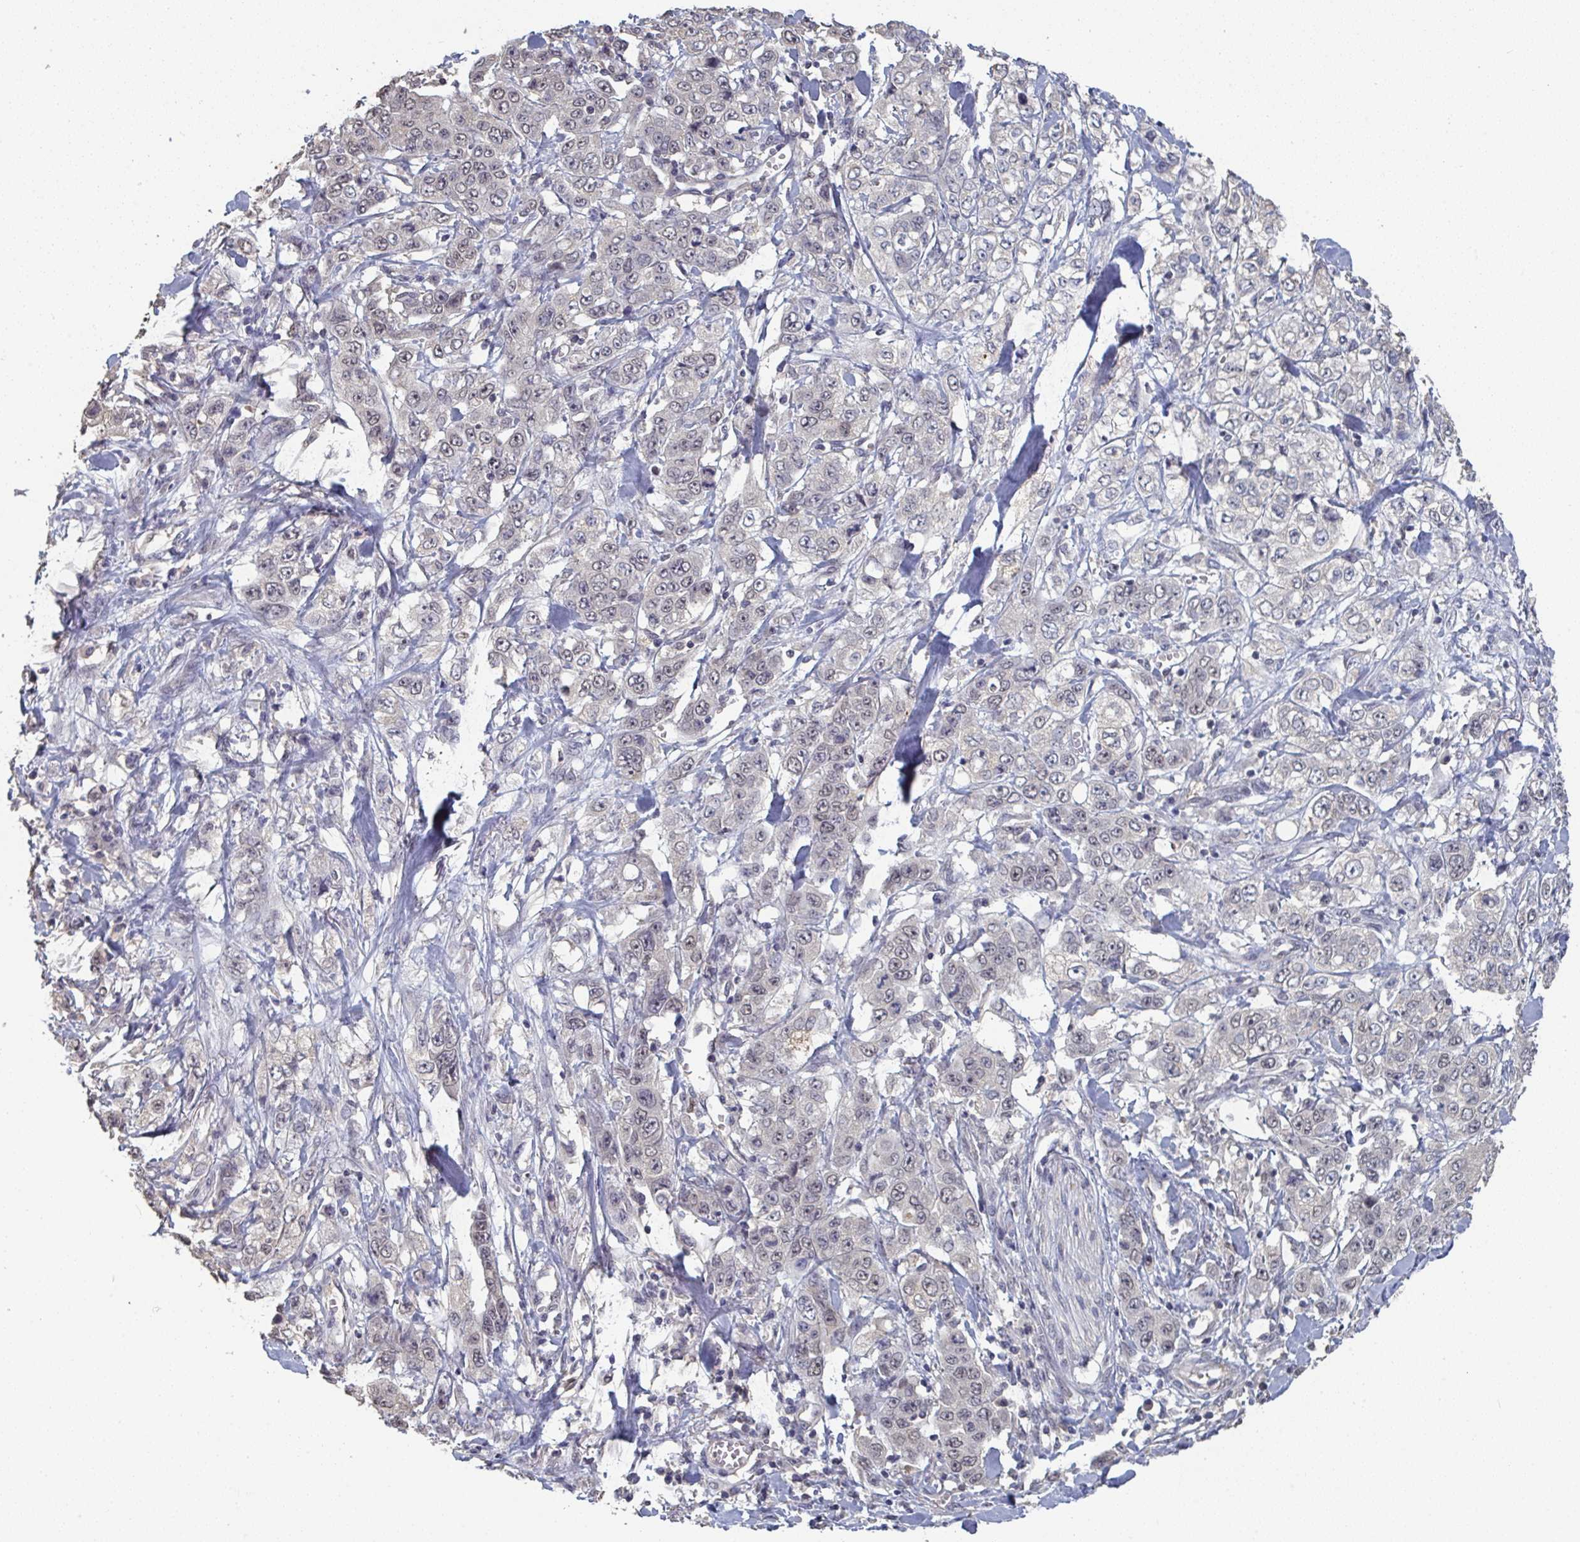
{"staining": {"intensity": "negative", "quantity": "none", "location": "none"}, "tissue": "stomach cancer", "cell_type": "Tumor cells", "image_type": "cancer", "snomed": [{"axis": "morphology", "description": "Adenocarcinoma, NOS"}, {"axis": "topography", "description": "Stomach, upper"}], "caption": "There is no significant positivity in tumor cells of stomach adenocarcinoma.", "gene": "LIX1", "patient": {"sex": "male", "age": 62}}